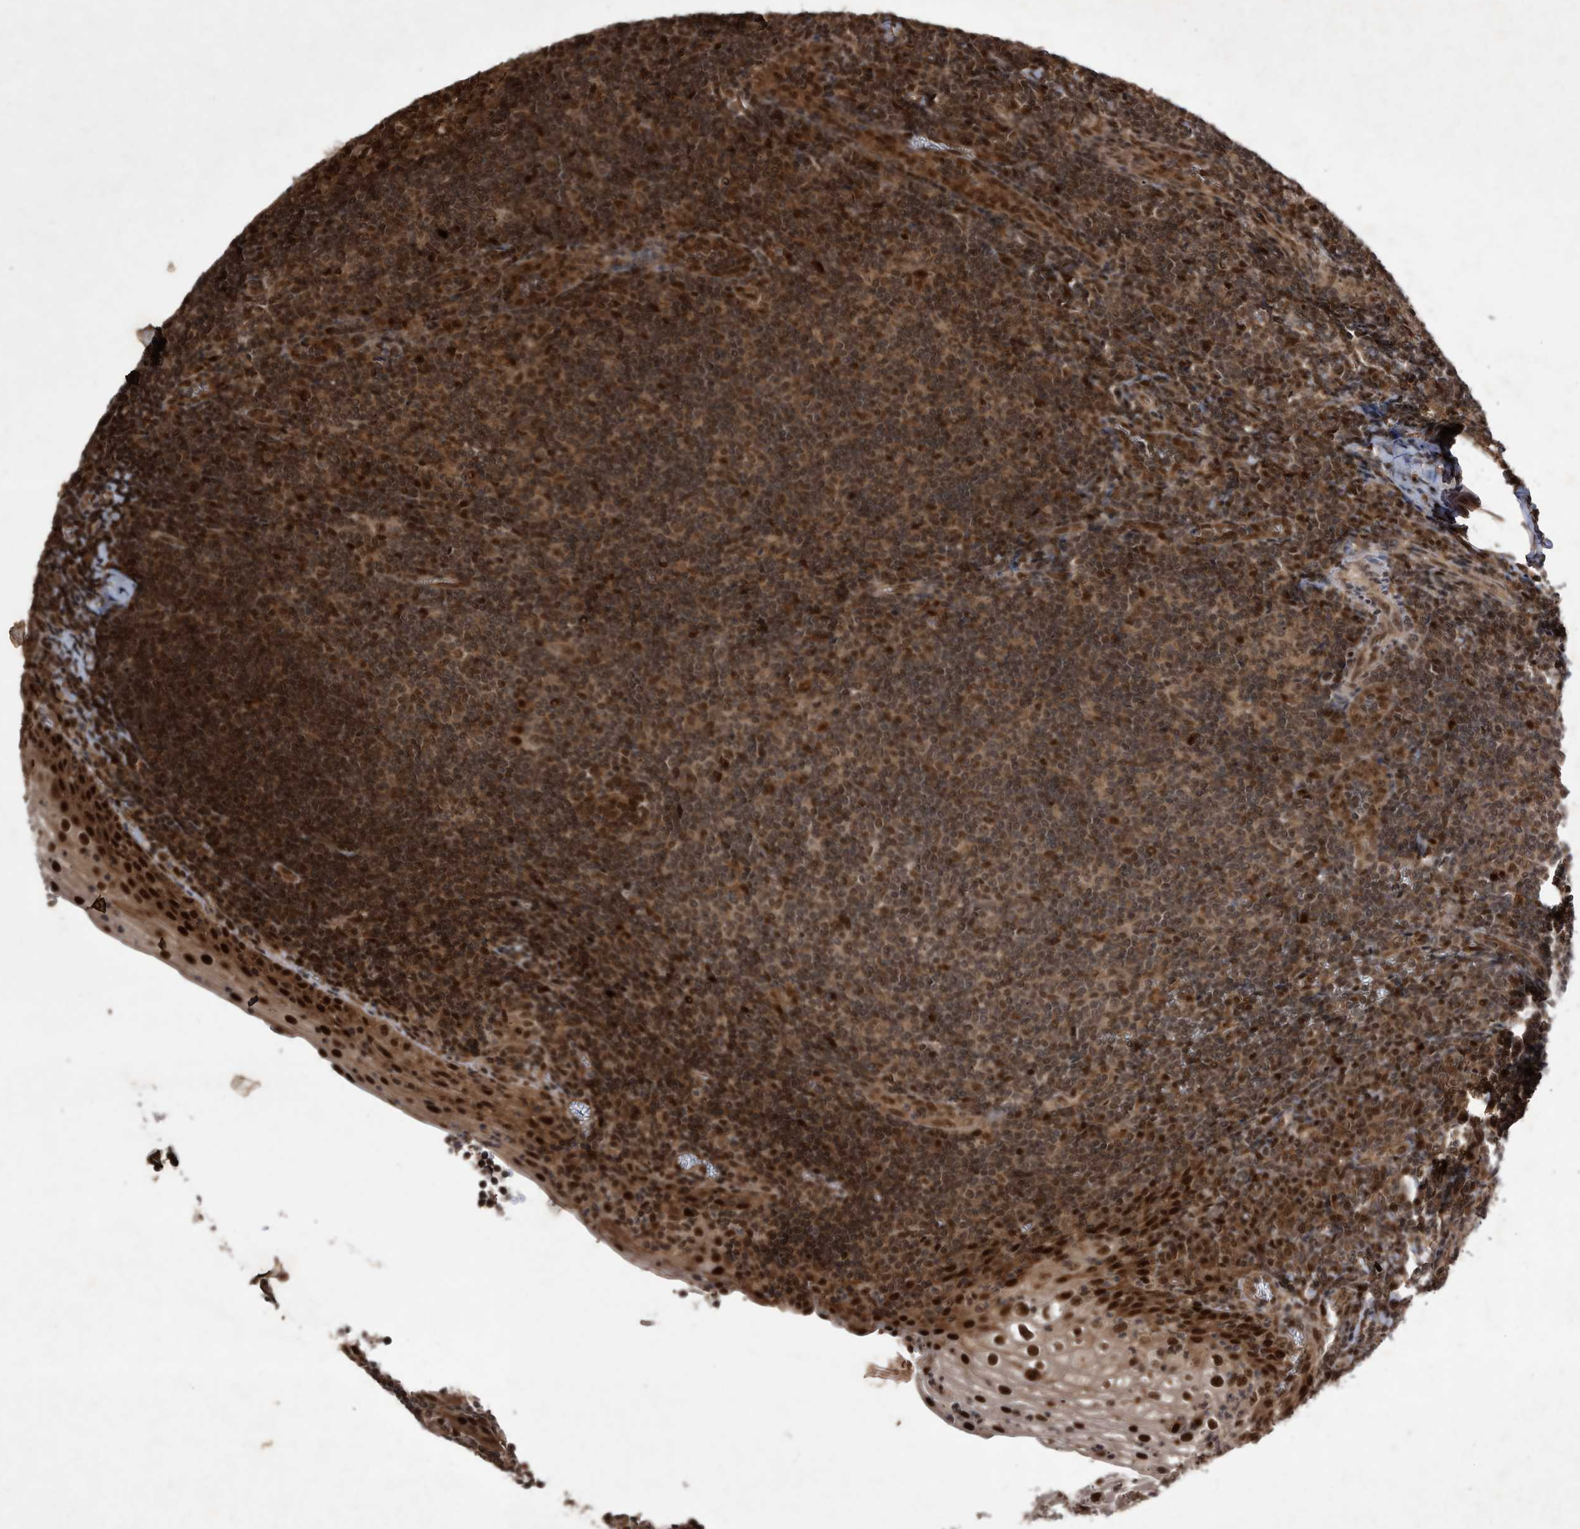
{"staining": {"intensity": "moderate", "quantity": ">75%", "location": "cytoplasmic/membranous,nuclear"}, "tissue": "tonsil", "cell_type": "Germinal center cells", "image_type": "normal", "snomed": [{"axis": "morphology", "description": "Normal tissue, NOS"}, {"axis": "topography", "description": "Tonsil"}], "caption": "Human tonsil stained for a protein (brown) exhibits moderate cytoplasmic/membranous,nuclear positive expression in approximately >75% of germinal center cells.", "gene": "RAD23B", "patient": {"sex": "male", "age": 37}}